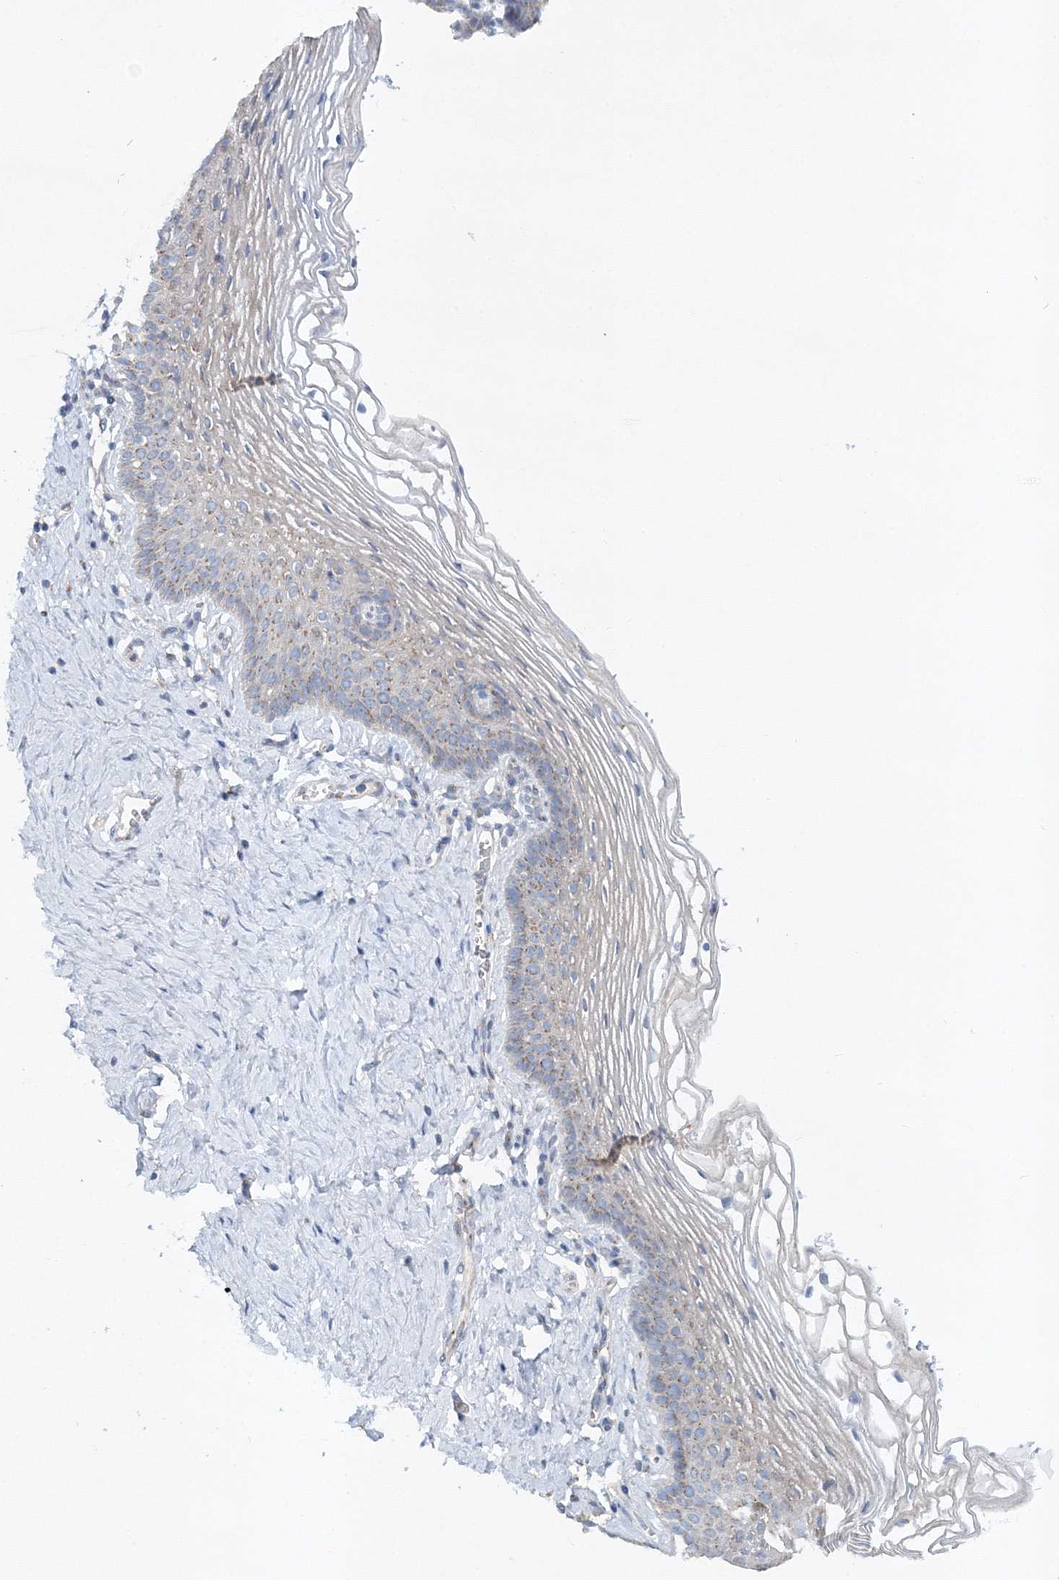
{"staining": {"intensity": "weak", "quantity": "25%-75%", "location": "cytoplasmic/membranous"}, "tissue": "vagina", "cell_type": "Squamous epithelial cells", "image_type": "normal", "snomed": [{"axis": "morphology", "description": "Normal tissue, NOS"}, {"axis": "topography", "description": "Vagina"}], "caption": "Protein expression by immunohistochemistry (IHC) demonstrates weak cytoplasmic/membranous positivity in about 25%-75% of squamous epithelial cells in normal vagina. The protein is stained brown, and the nuclei are stained in blue (DAB IHC with brightfield microscopy, high magnification).", "gene": "SEC23IP", "patient": {"sex": "female", "age": 32}}